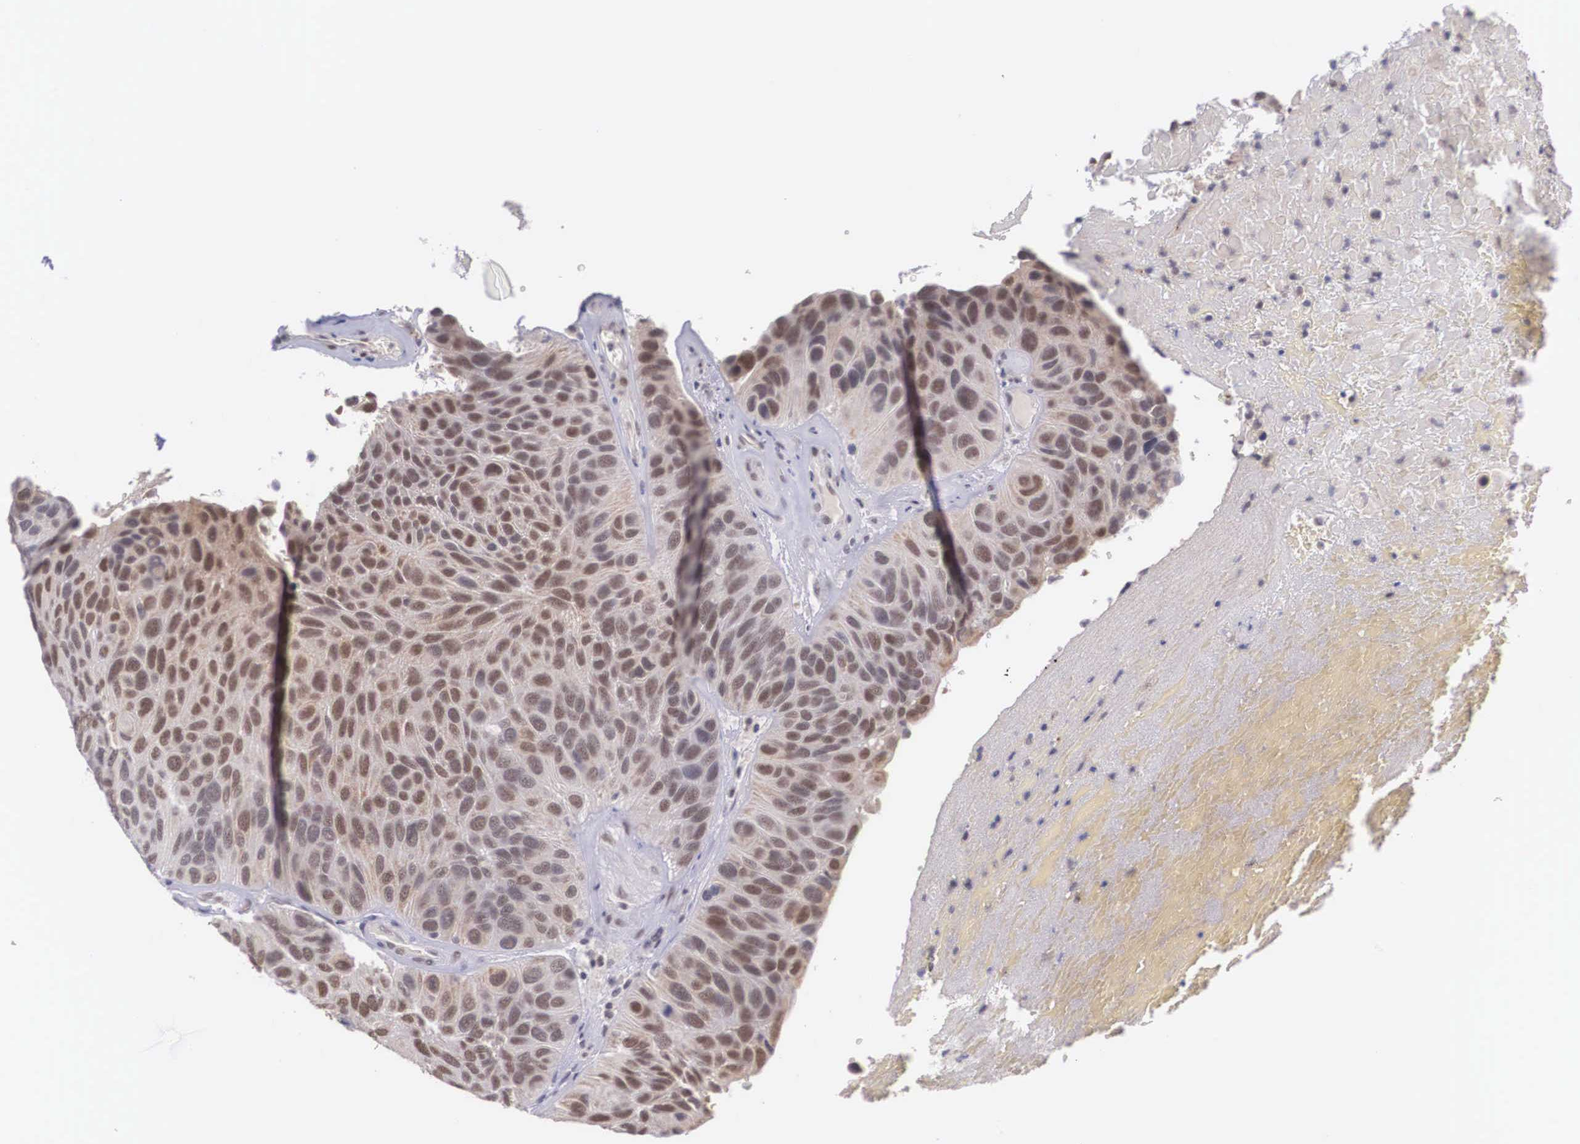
{"staining": {"intensity": "moderate", "quantity": ">75%", "location": "cytoplasmic/membranous,nuclear"}, "tissue": "urothelial cancer", "cell_type": "Tumor cells", "image_type": "cancer", "snomed": [{"axis": "morphology", "description": "Urothelial carcinoma, High grade"}, {"axis": "topography", "description": "Urinary bladder"}], "caption": "This histopathology image exhibits urothelial carcinoma (high-grade) stained with immunohistochemistry to label a protein in brown. The cytoplasmic/membranous and nuclear of tumor cells show moderate positivity for the protein. Nuclei are counter-stained blue.", "gene": "NINL", "patient": {"sex": "male", "age": 66}}